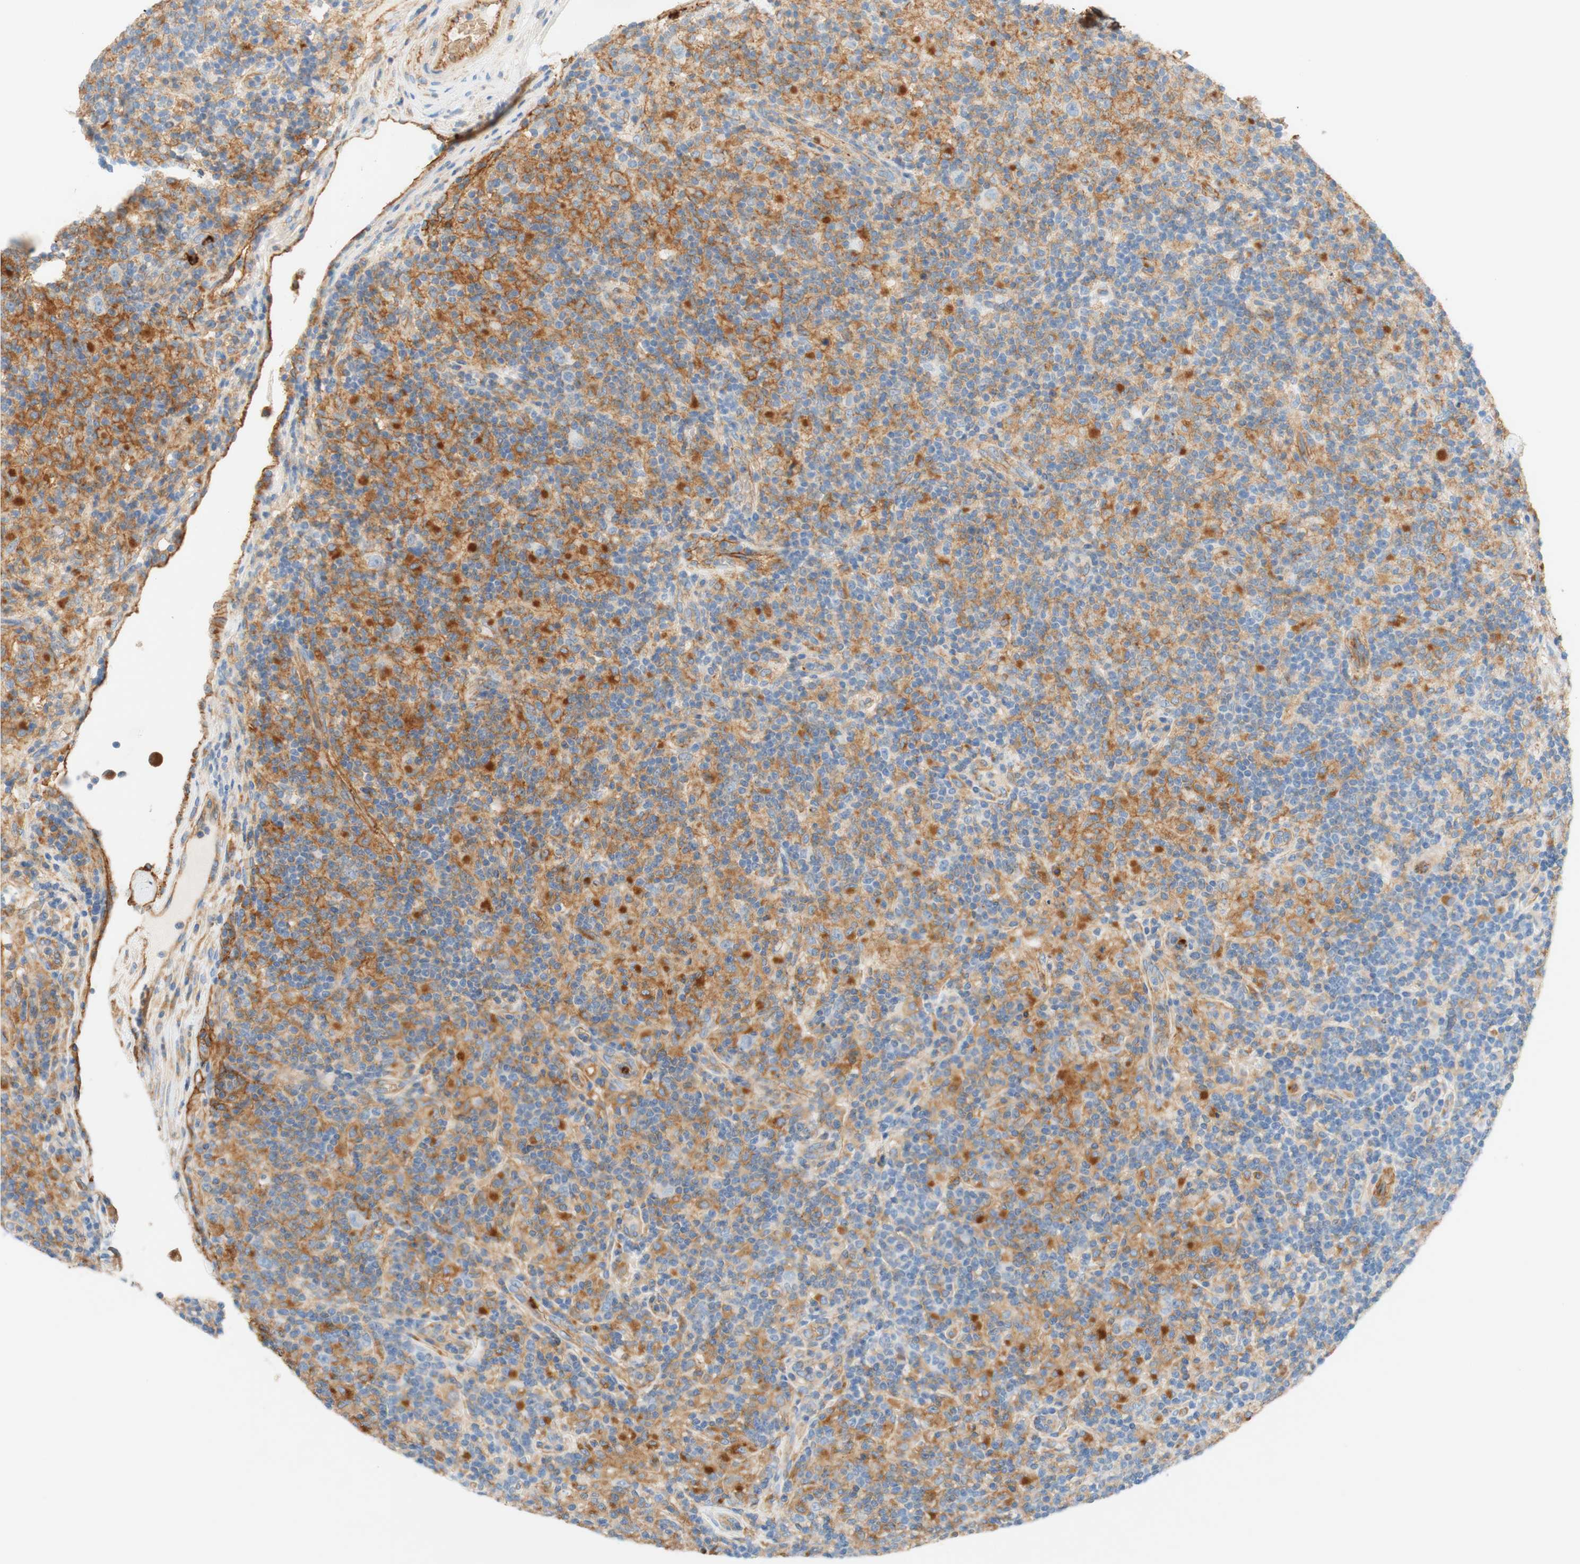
{"staining": {"intensity": "negative", "quantity": "none", "location": "none"}, "tissue": "lymphoma", "cell_type": "Tumor cells", "image_type": "cancer", "snomed": [{"axis": "morphology", "description": "Hodgkin's disease, NOS"}, {"axis": "topography", "description": "Lymph node"}], "caption": "IHC micrograph of lymphoma stained for a protein (brown), which shows no positivity in tumor cells. The staining was performed using DAB to visualize the protein expression in brown, while the nuclei were stained in blue with hematoxylin (Magnification: 20x).", "gene": "STOM", "patient": {"sex": "male", "age": 70}}